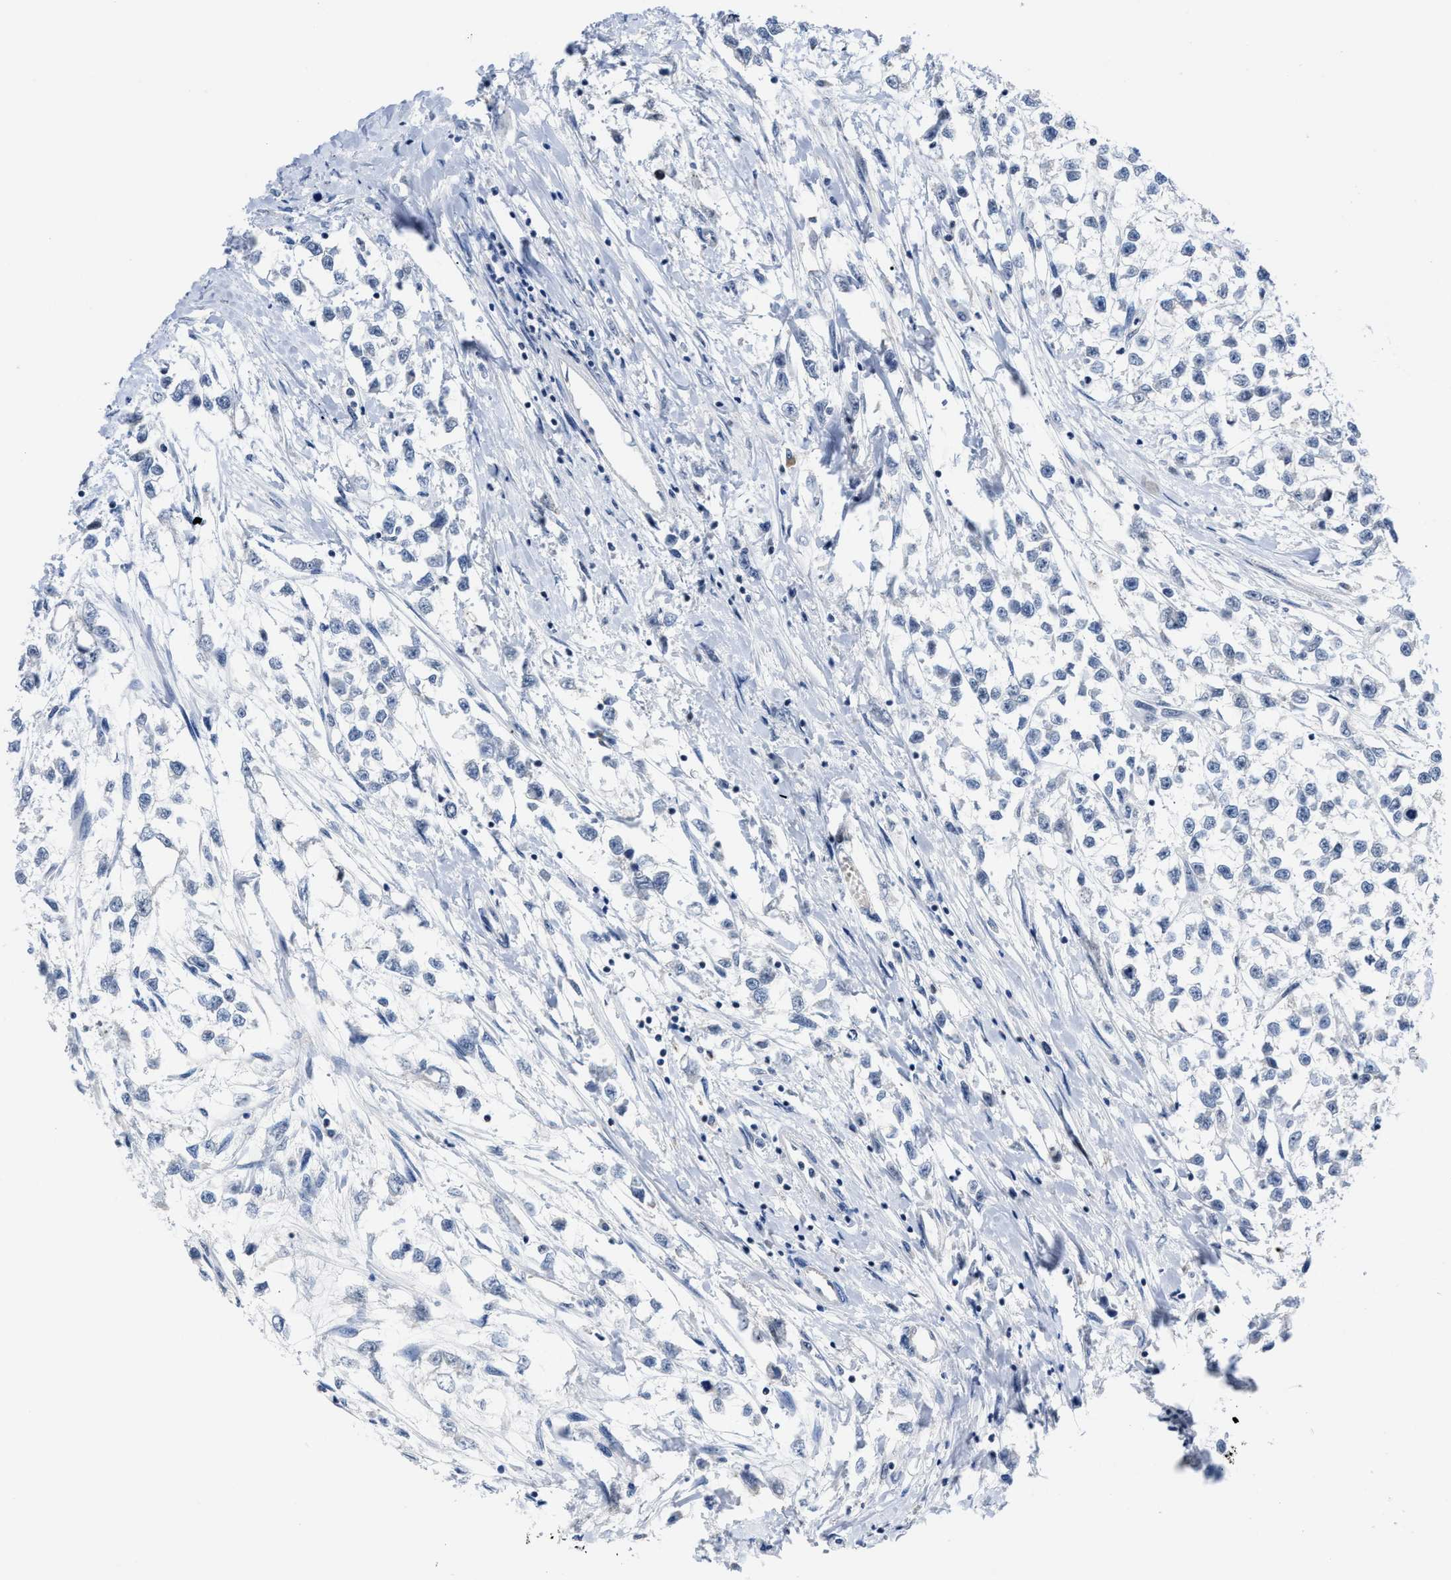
{"staining": {"intensity": "negative", "quantity": "none", "location": "none"}, "tissue": "testis cancer", "cell_type": "Tumor cells", "image_type": "cancer", "snomed": [{"axis": "morphology", "description": "Seminoma, NOS"}, {"axis": "morphology", "description": "Carcinoma, Embryonal, NOS"}, {"axis": "topography", "description": "Testis"}], "caption": "Micrograph shows no protein expression in tumor cells of testis embryonal carcinoma tissue. (DAB (3,3'-diaminobenzidine) IHC with hematoxylin counter stain).", "gene": "GHITM", "patient": {"sex": "male", "age": 51}}